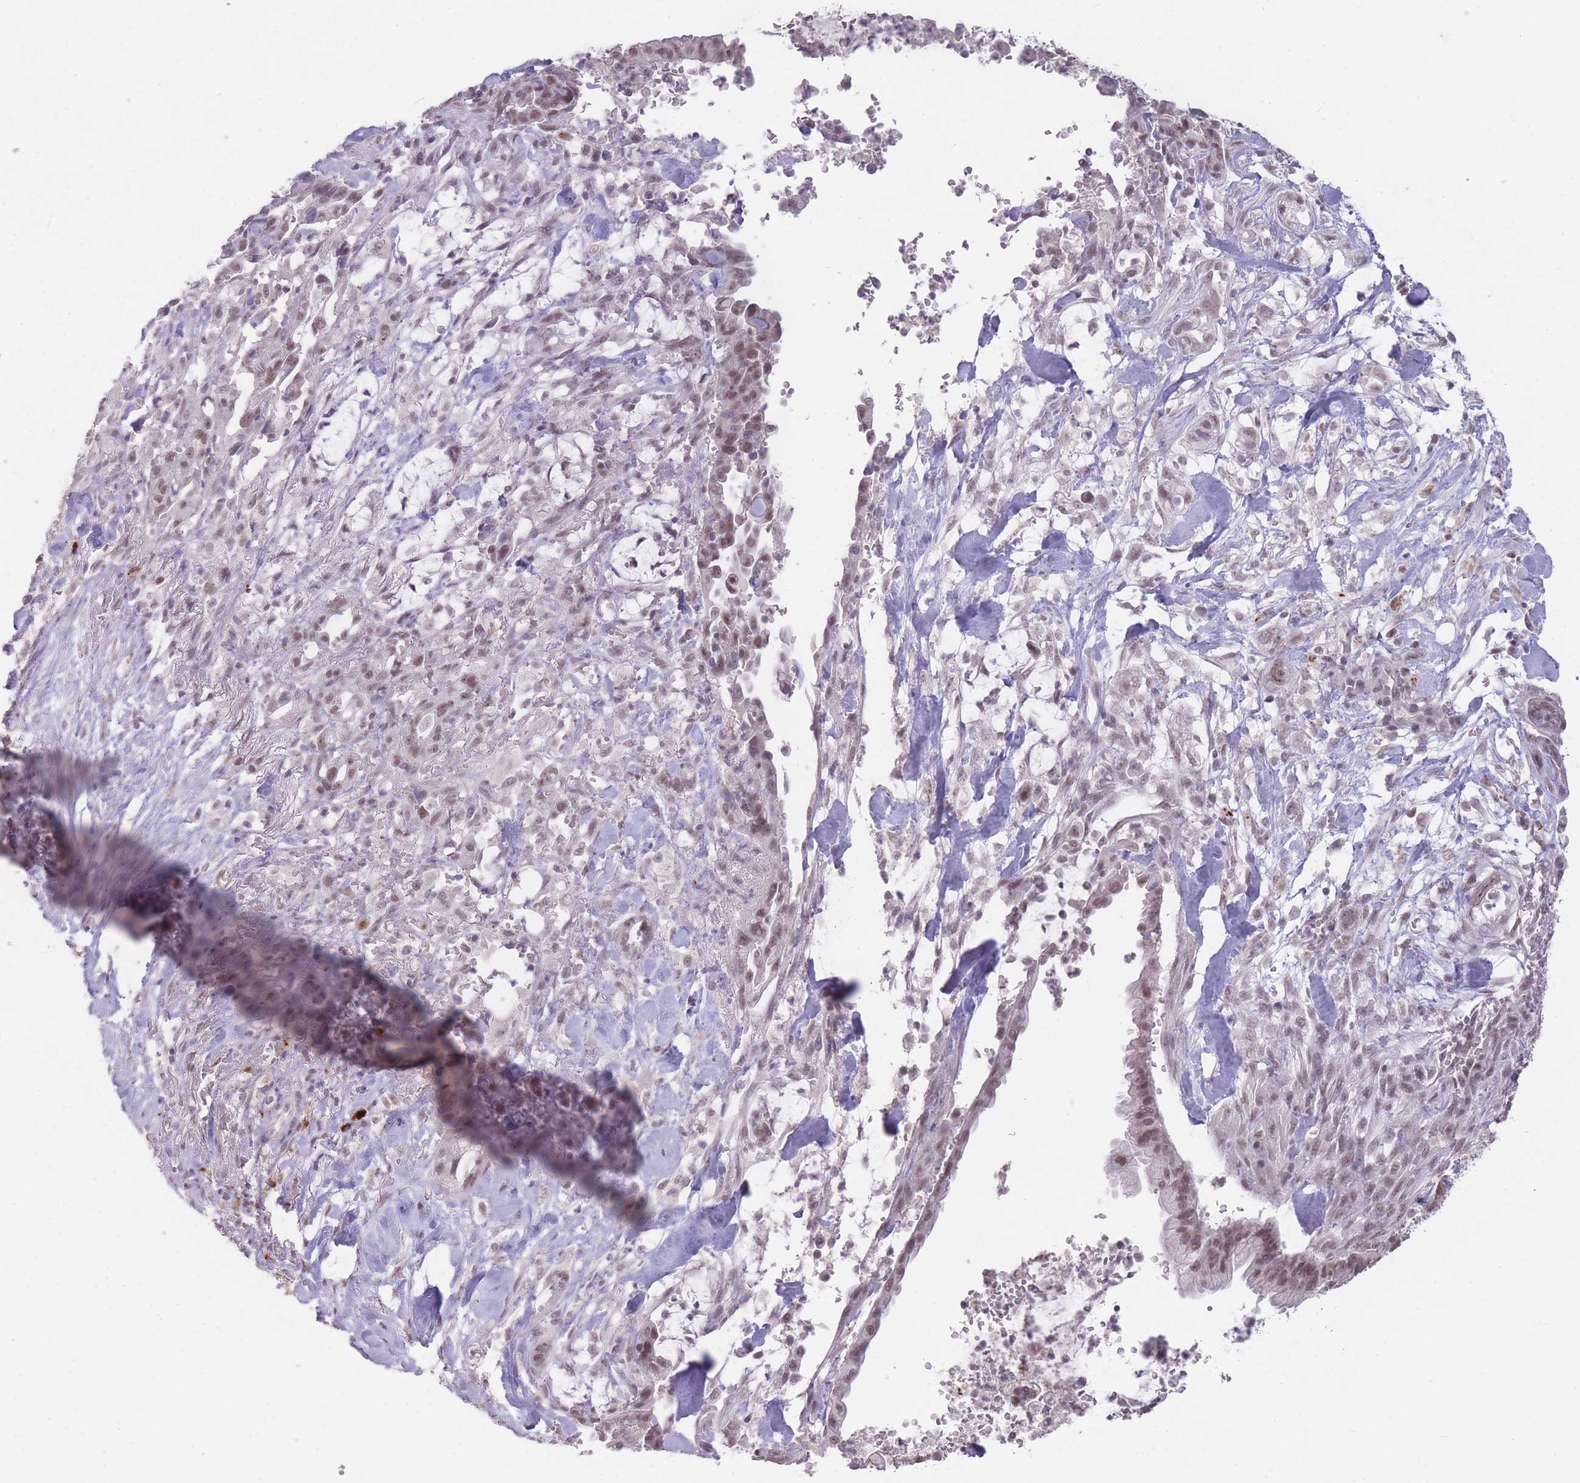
{"staining": {"intensity": "weak", "quantity": ">75%", "location": "nuclear"}, "tissue": "pancreatic cancer", "cell_type": "Tumor cells", "image_type": "cancer", "snomed": [{"axis": "morphology", "description": "Adenocarcinoma, NOS"}, {"axis": "topography", "description": "Pancreas"}], "caption": "Pancreatic cancer (adenocarcinoma) stained with a protein marker demonstrates weak staining in tumor cells.", "gene": "HNRNPUL1", "patient": {"sex": "male", "age": 44}}